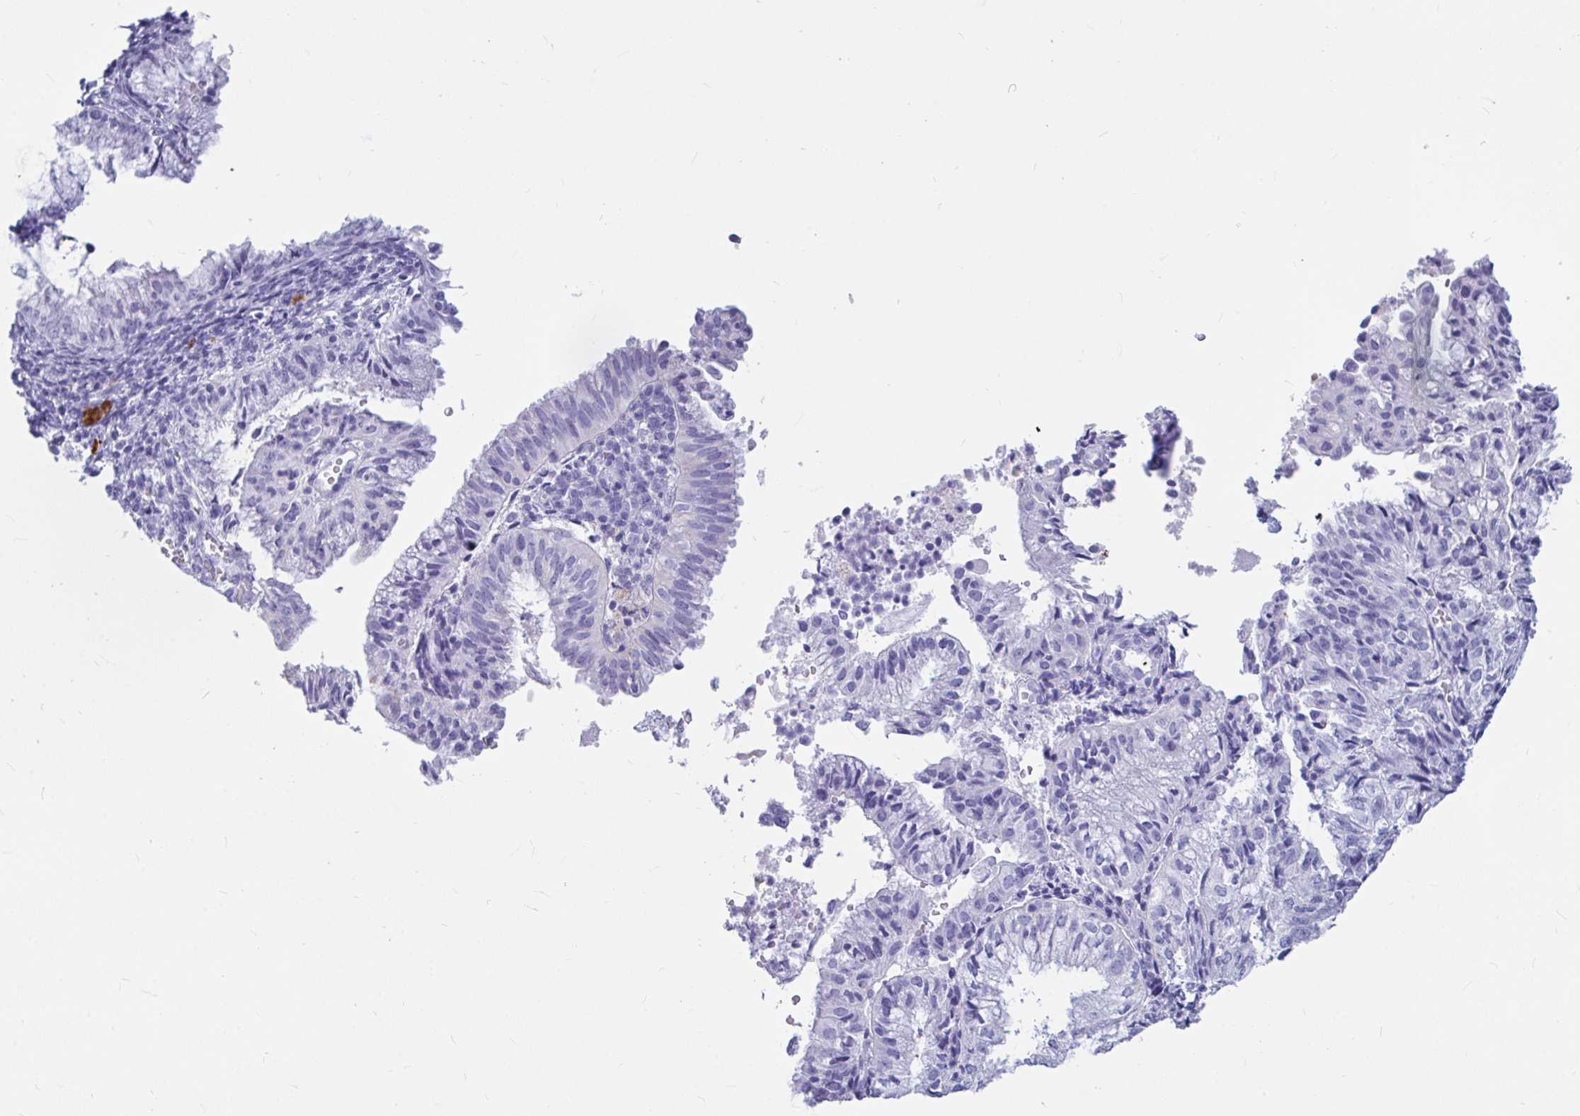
{"staining": {"intensity": "negative", "quantity": "none", "location": "none"}, "tissue": "endometrial cancer", "cell_type": "Tumor cells", "image_type": "cancer", "snomed": [{"axis": "morphology", "description": "Adenocarcinoma, NOS"}, {"axis": "topography", "description": "Endometrium"}], "caption": "An IHC micrograph of adenocarcinoma (endometrial) is shown. There is no staining in tumor cells of adenocarcinoma (endometrial).", "gene": "OR5J2", "patient": {"sex": "female", "age": 55}}